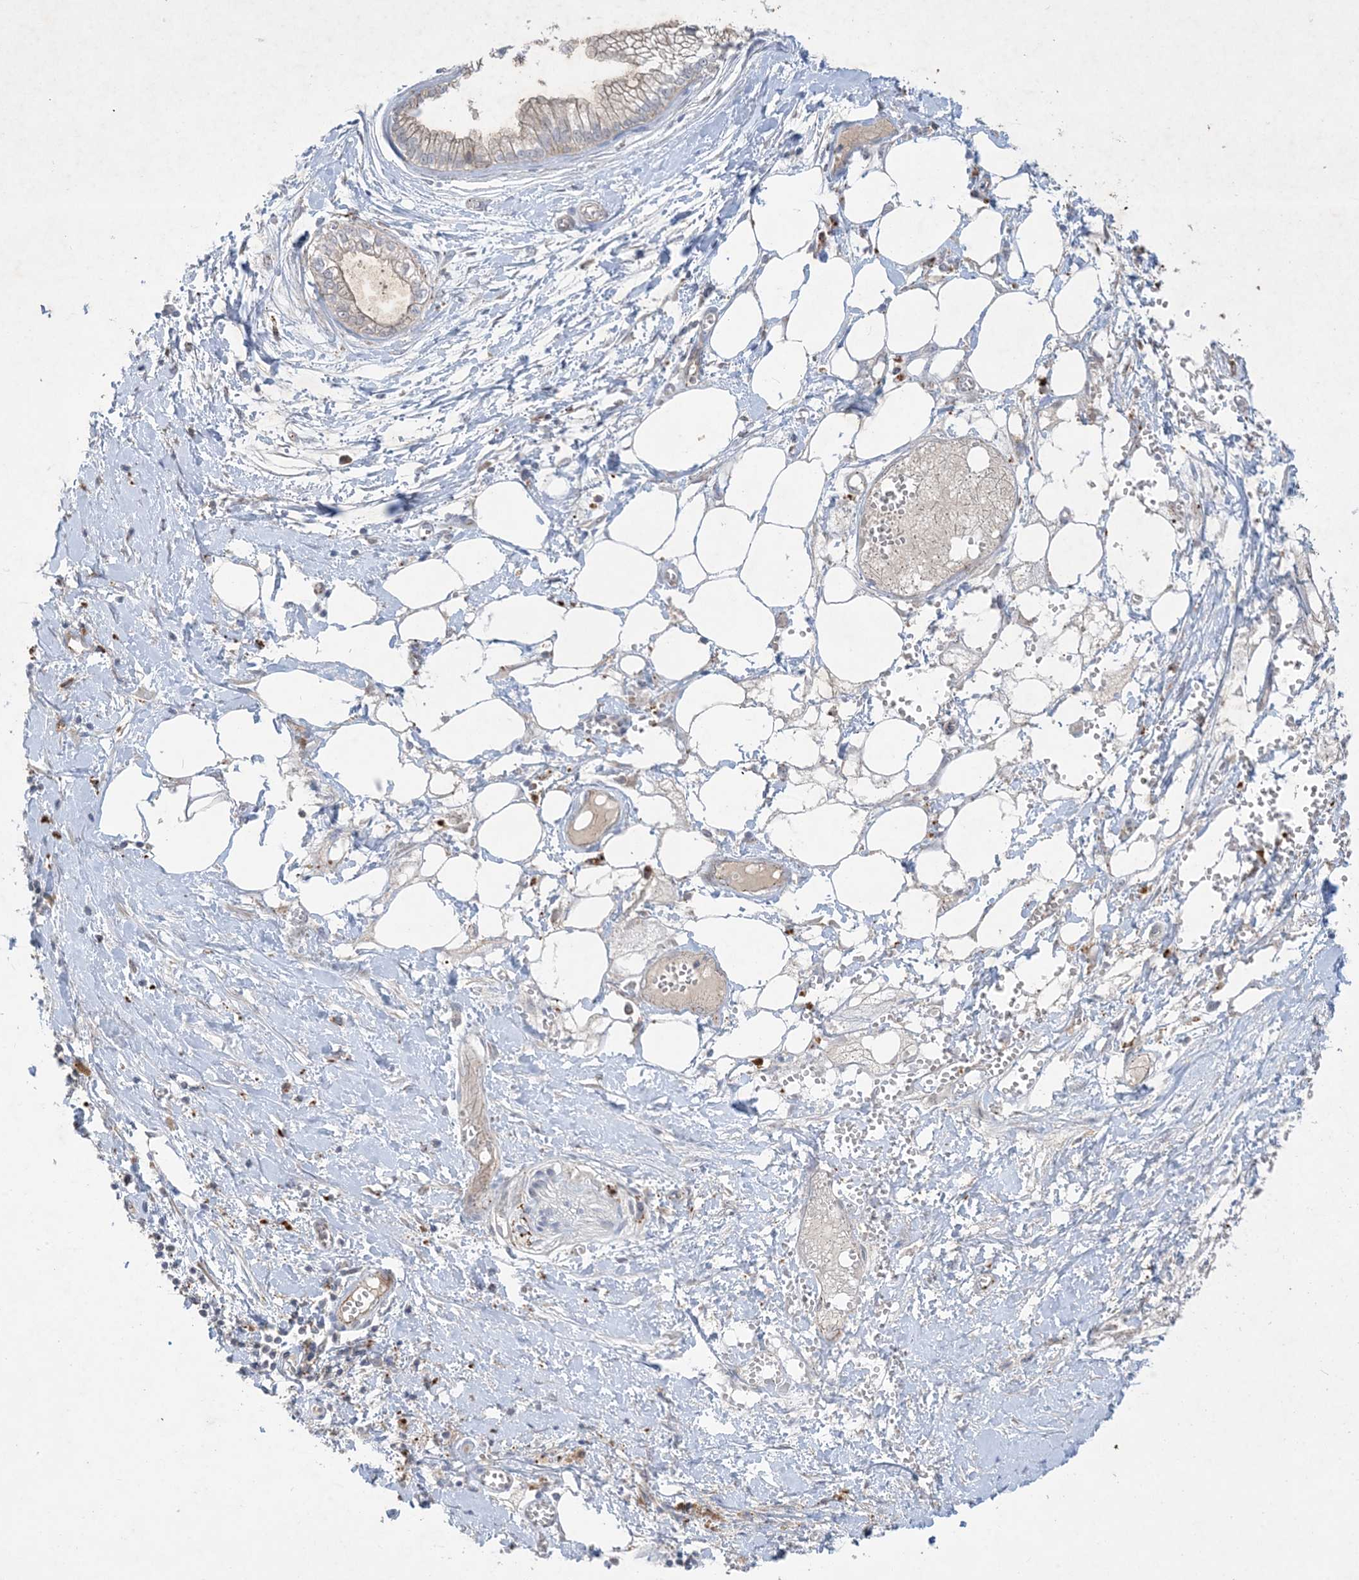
{"staining": {"intensity": "weak", "quantity": "<25%", "location": "cytoplasmic/membranous"}, "tissue": "pancreatic cancer", "cell_type": "Tumor cells", "image_type": "cancer", "snomed": [{"axis": "morphology", "description": "Adenocarcinoma, NOS"}, {"axis": "topography", "description": "Pancreas"}], "caption": "This is a micrograph of IHC staining of pancreatic cancer (adenocarcinoma), which shows no staining in tumor cells. The staining was performed using DAB (3,3'-diaminobenzidine) to visualize the protein expression in brown, while the nuclei were stained in blue with hematoxylin (Magnification: 20x).", "gene": "MRPS18A", "patient": {"sex": "male", "age": 68}}